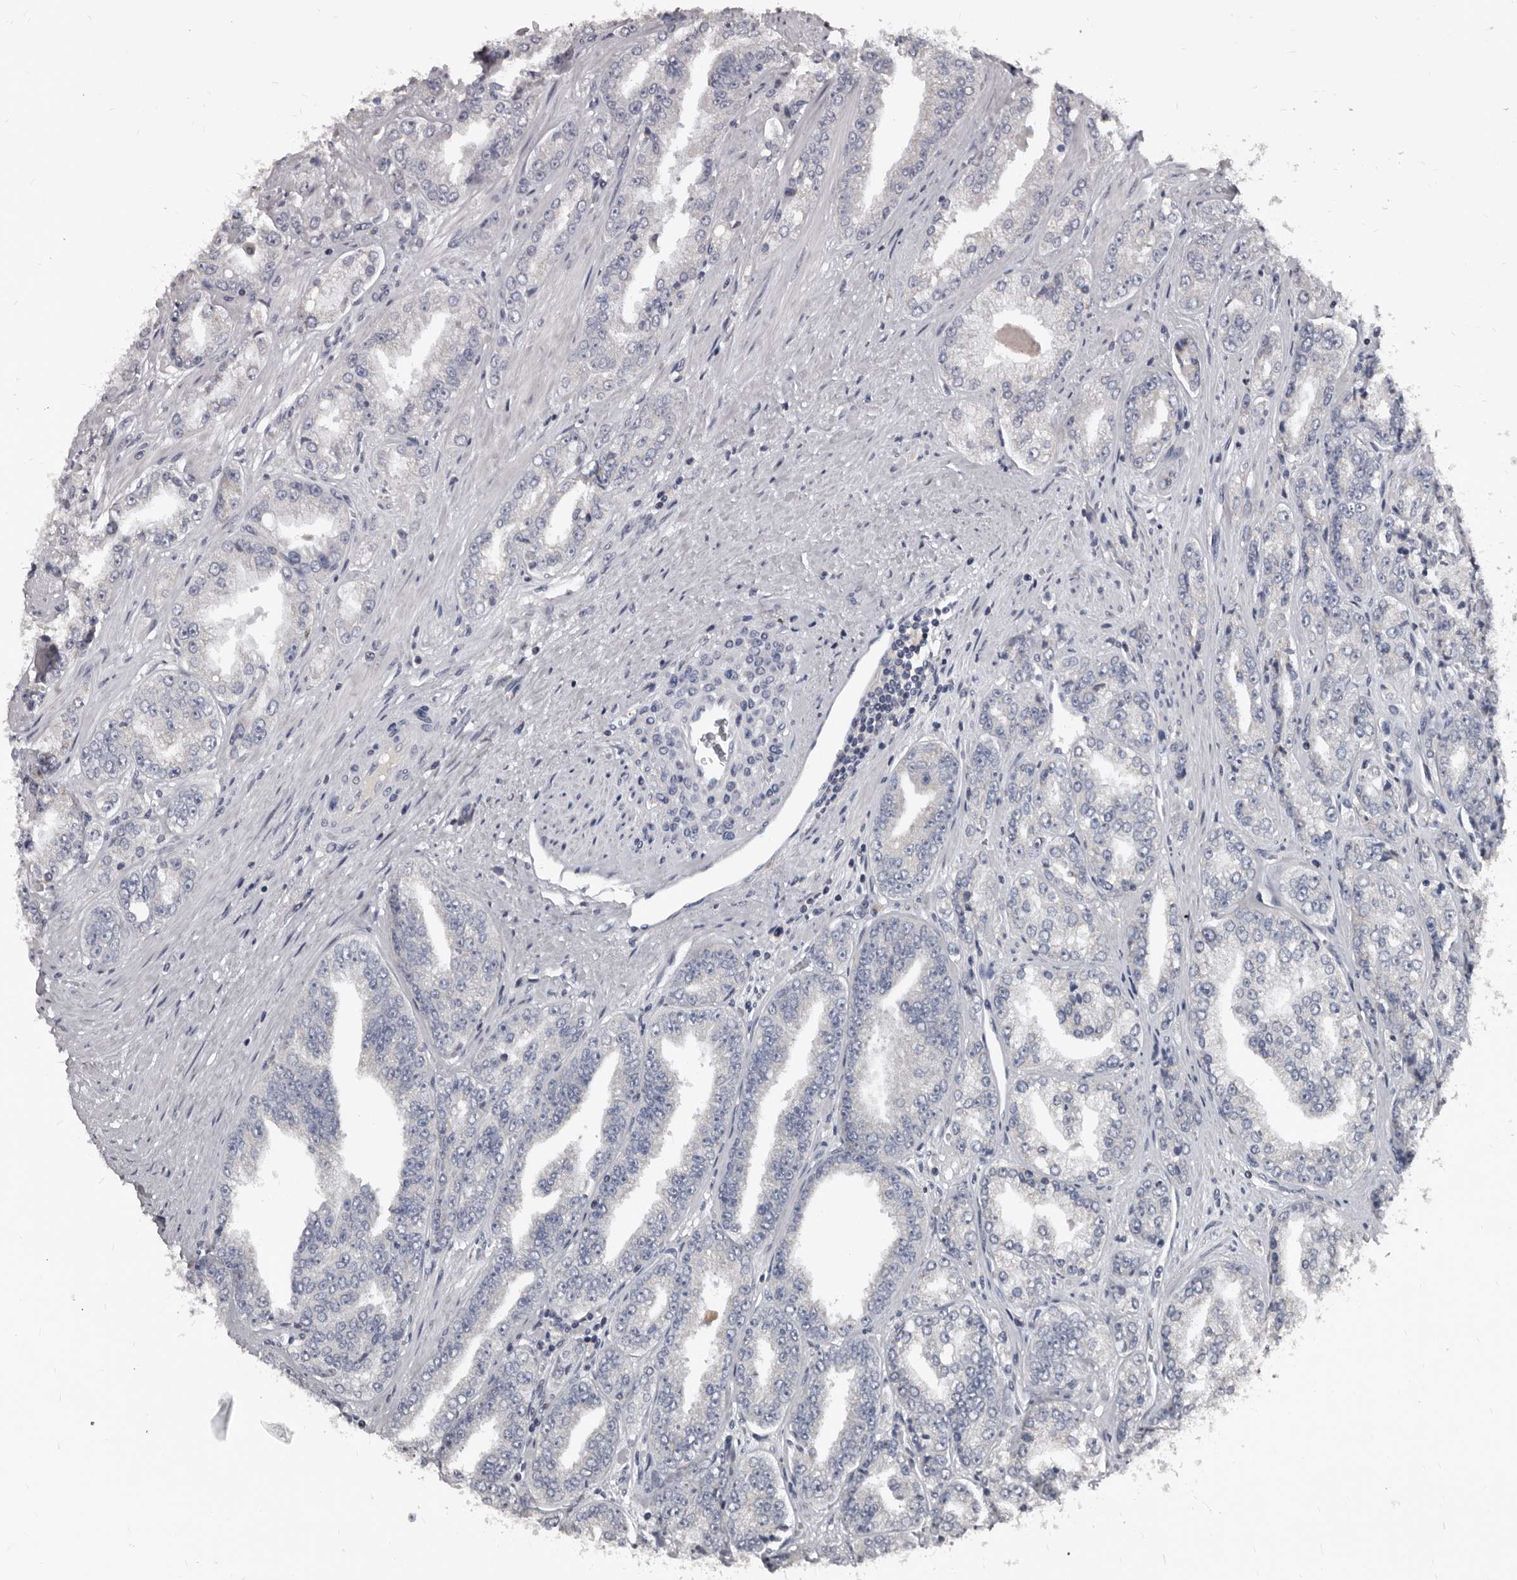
{"staining": {"intensity": "negative", "quantity": "none", "location": "none"}, "tissue": "prostate cancer", "cell_type": "Tumor cells", "image_type": "cancer", "snomed": [{"axis": "morphology", "description": "Adenocarcinoma, High grade"}, {"axis": "topography", "description": "Prostate"}], "caption": "The photomicrograph exhibits no staining of tumor cells in prostate cancer (adenocarcinoma (high-grade)).", "gene": "GREB1", "patient": {"sex": "male", "age": 71}}